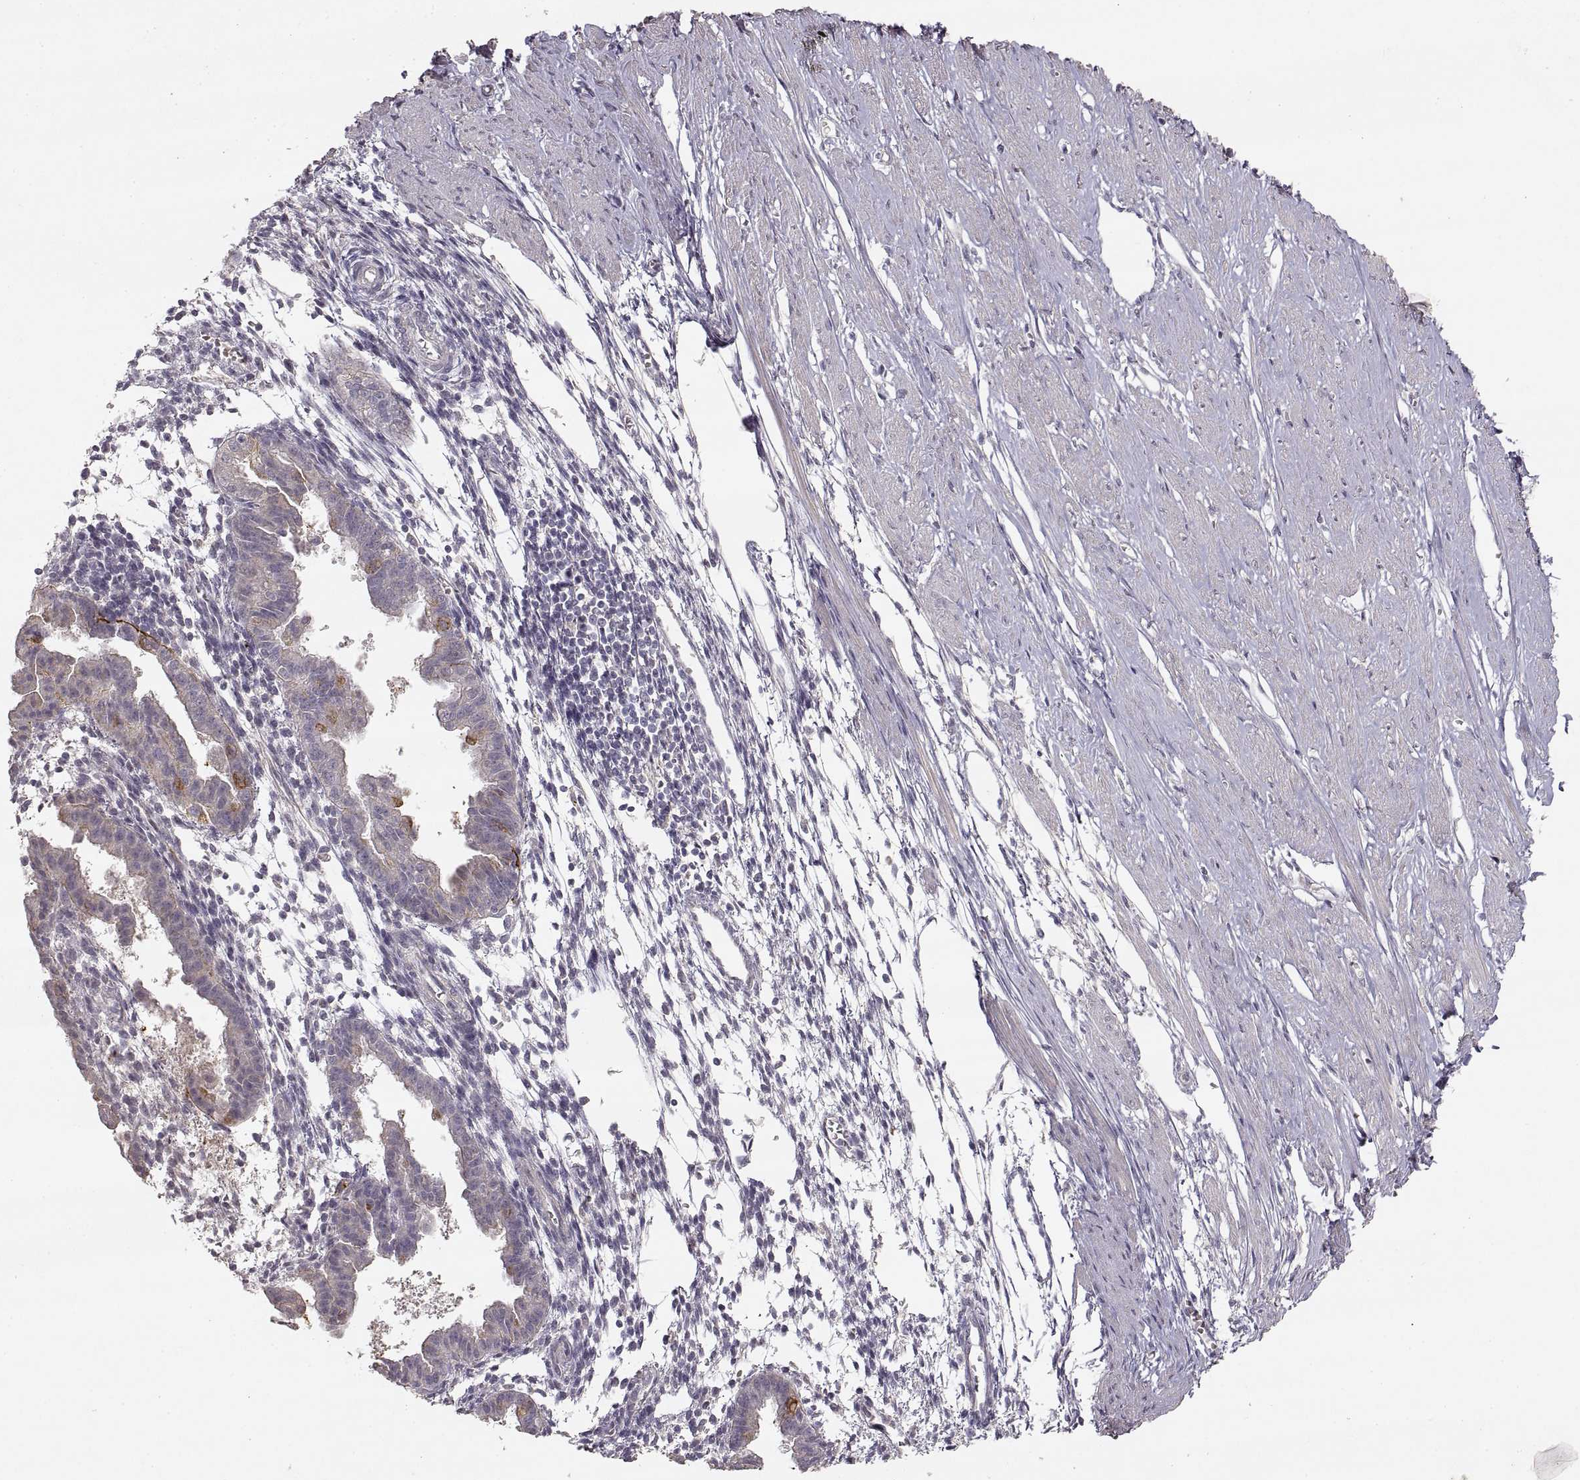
{"staining": {"intensity": "negative", "quantity": "none", "location": "none"}, "tissue": "endometrium", "cell_type": "Cells in endometrial stroma", "image_type": "normal", "snomed": [{"axis": "morphology", "description": "Normal tissue, NOS"}, {"axis": "topography", "description": "Endometrium"}], "caption": "This is an immunohistochemistry micrograph of unremarkable human endometrium. There is no expression in cells in endometrial stroma.", "gene": "LAMC2", "patient": {"sex": "female", "age": 37}}